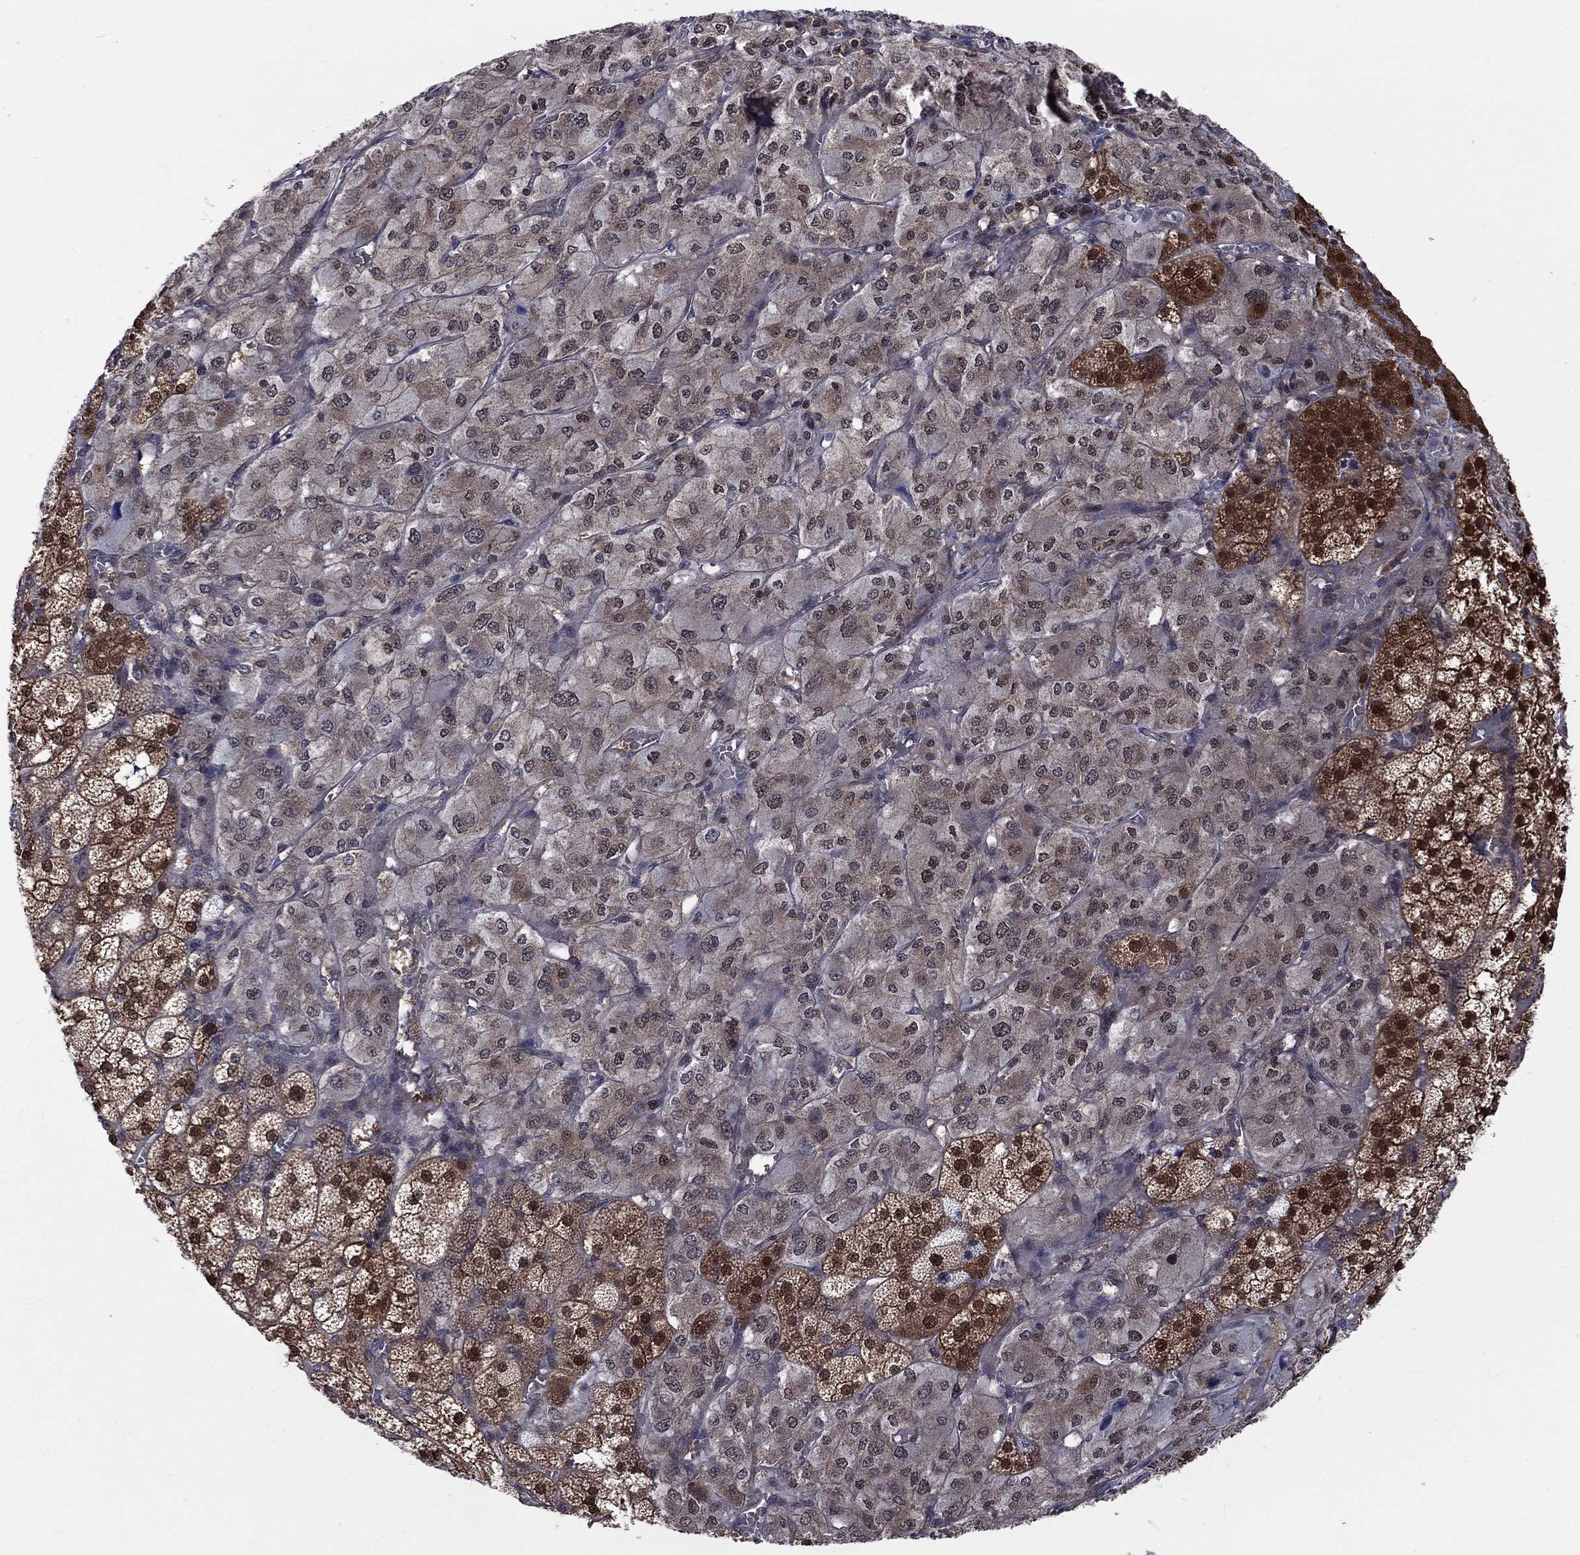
{"staining": {"intensity": "strong", "quantity": "25%-75%", "location": "cytoplasmic/membranous,nuclear"}, "tissue": "adrenal gland", "cell_type": "Glandular cells", "image_type": "normal", "snomed": [{"axis": "morphology", "description": "Normal tissue, NOS"}, {"axis": "topography", "description": "Adrenal gland"}], "caption": "A brown stain labels strong cytoplasmic/membranous,nuclear staining of a protein in glandular cells of normal human adrenal gland. (IHC, brightfield microscopy, high magnification).", "gene": "IAH1", "patient": {"sex": "female", "age": 60}}